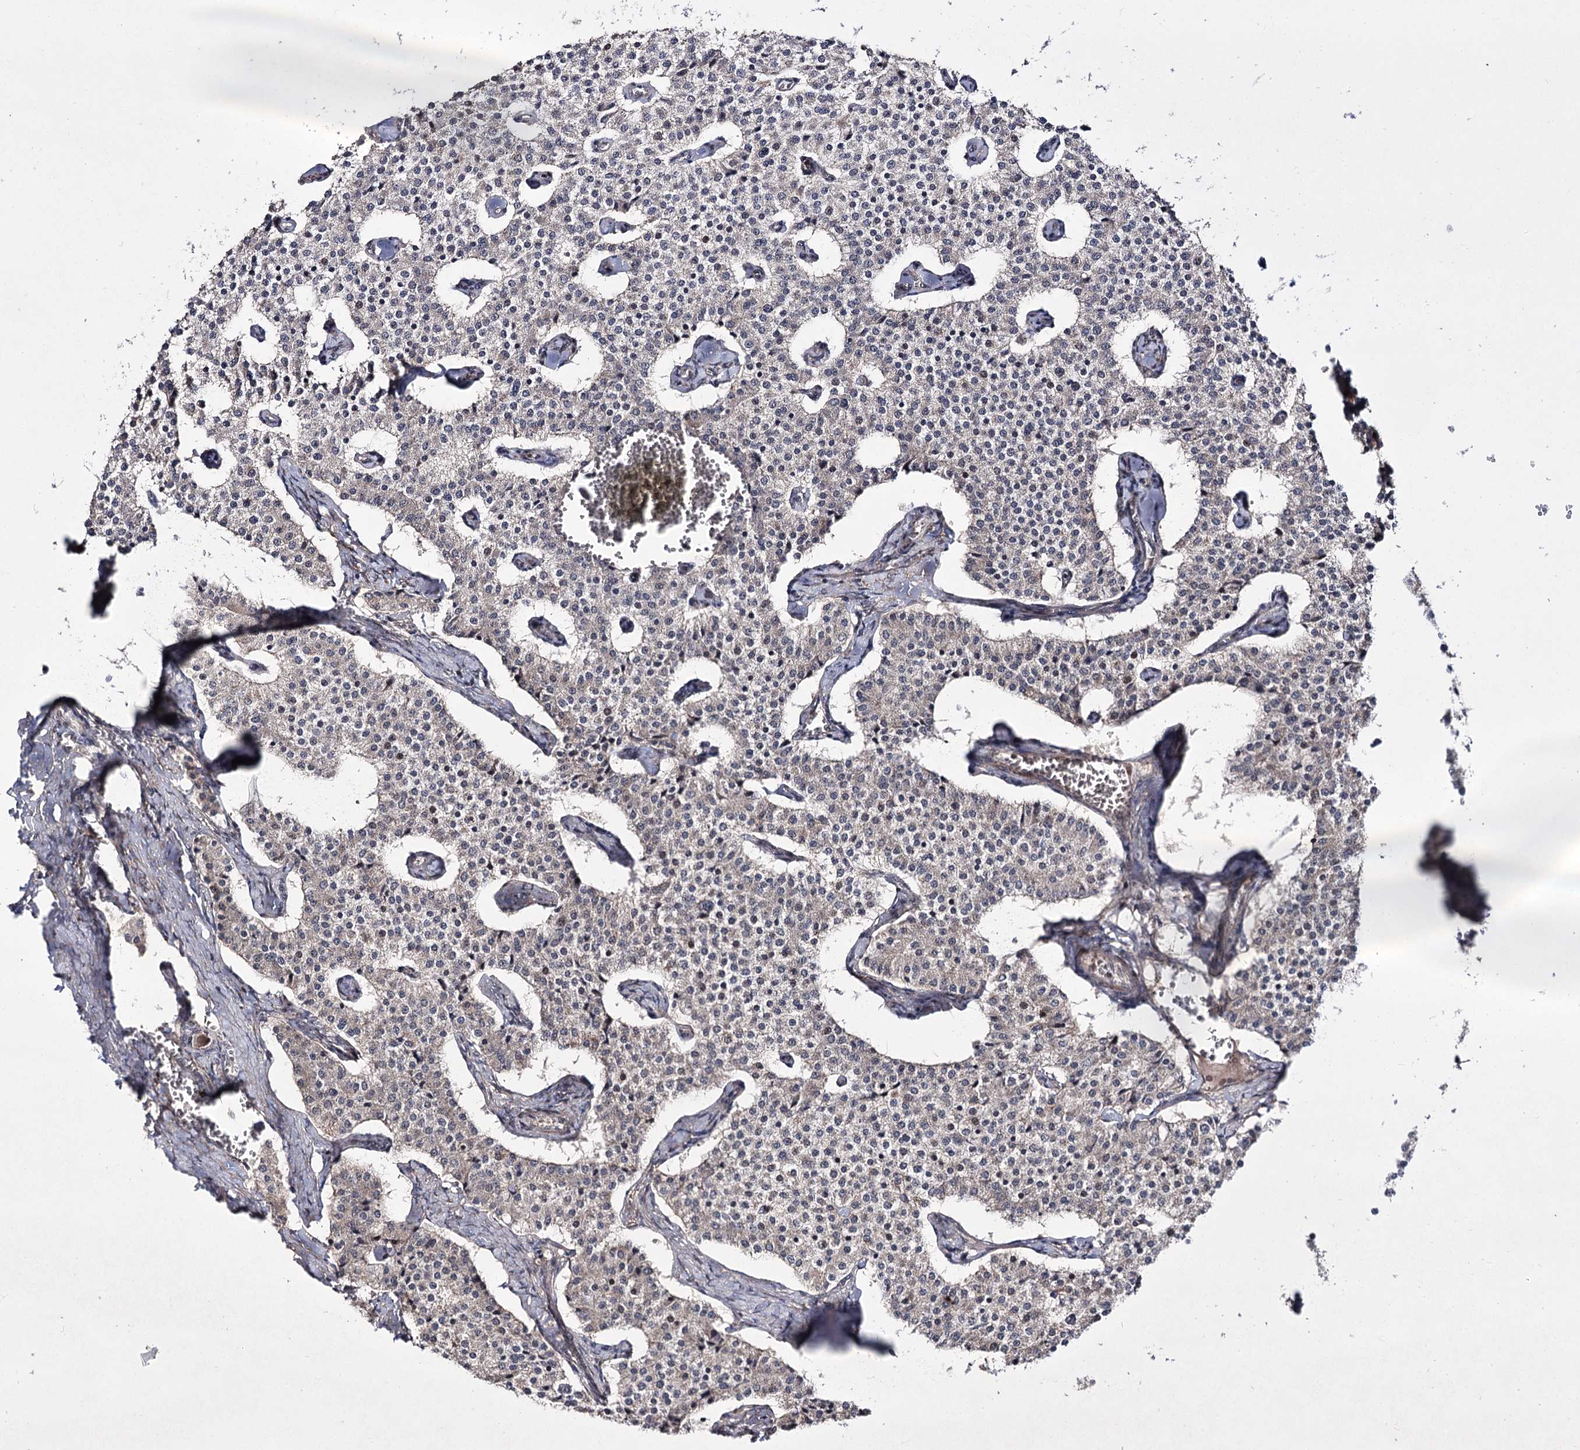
{"staining": {"intensity": "negative", "quantity": "none", "location": "none"}, "tissue": "carcinoid", "cell_type": "Tumor cells", "image_type": "cancer", "snomed": [{"axis": "morphology", "description": "Carcinoid, malignant, NOS"}, {"axis": "topography", "description": "Colon"}], "caption": "IHC of carcinoid (malignant) shows no expression in tumor cells.", "gene": "CCDC59", "patient": {"sex": "female", "age": 52}}